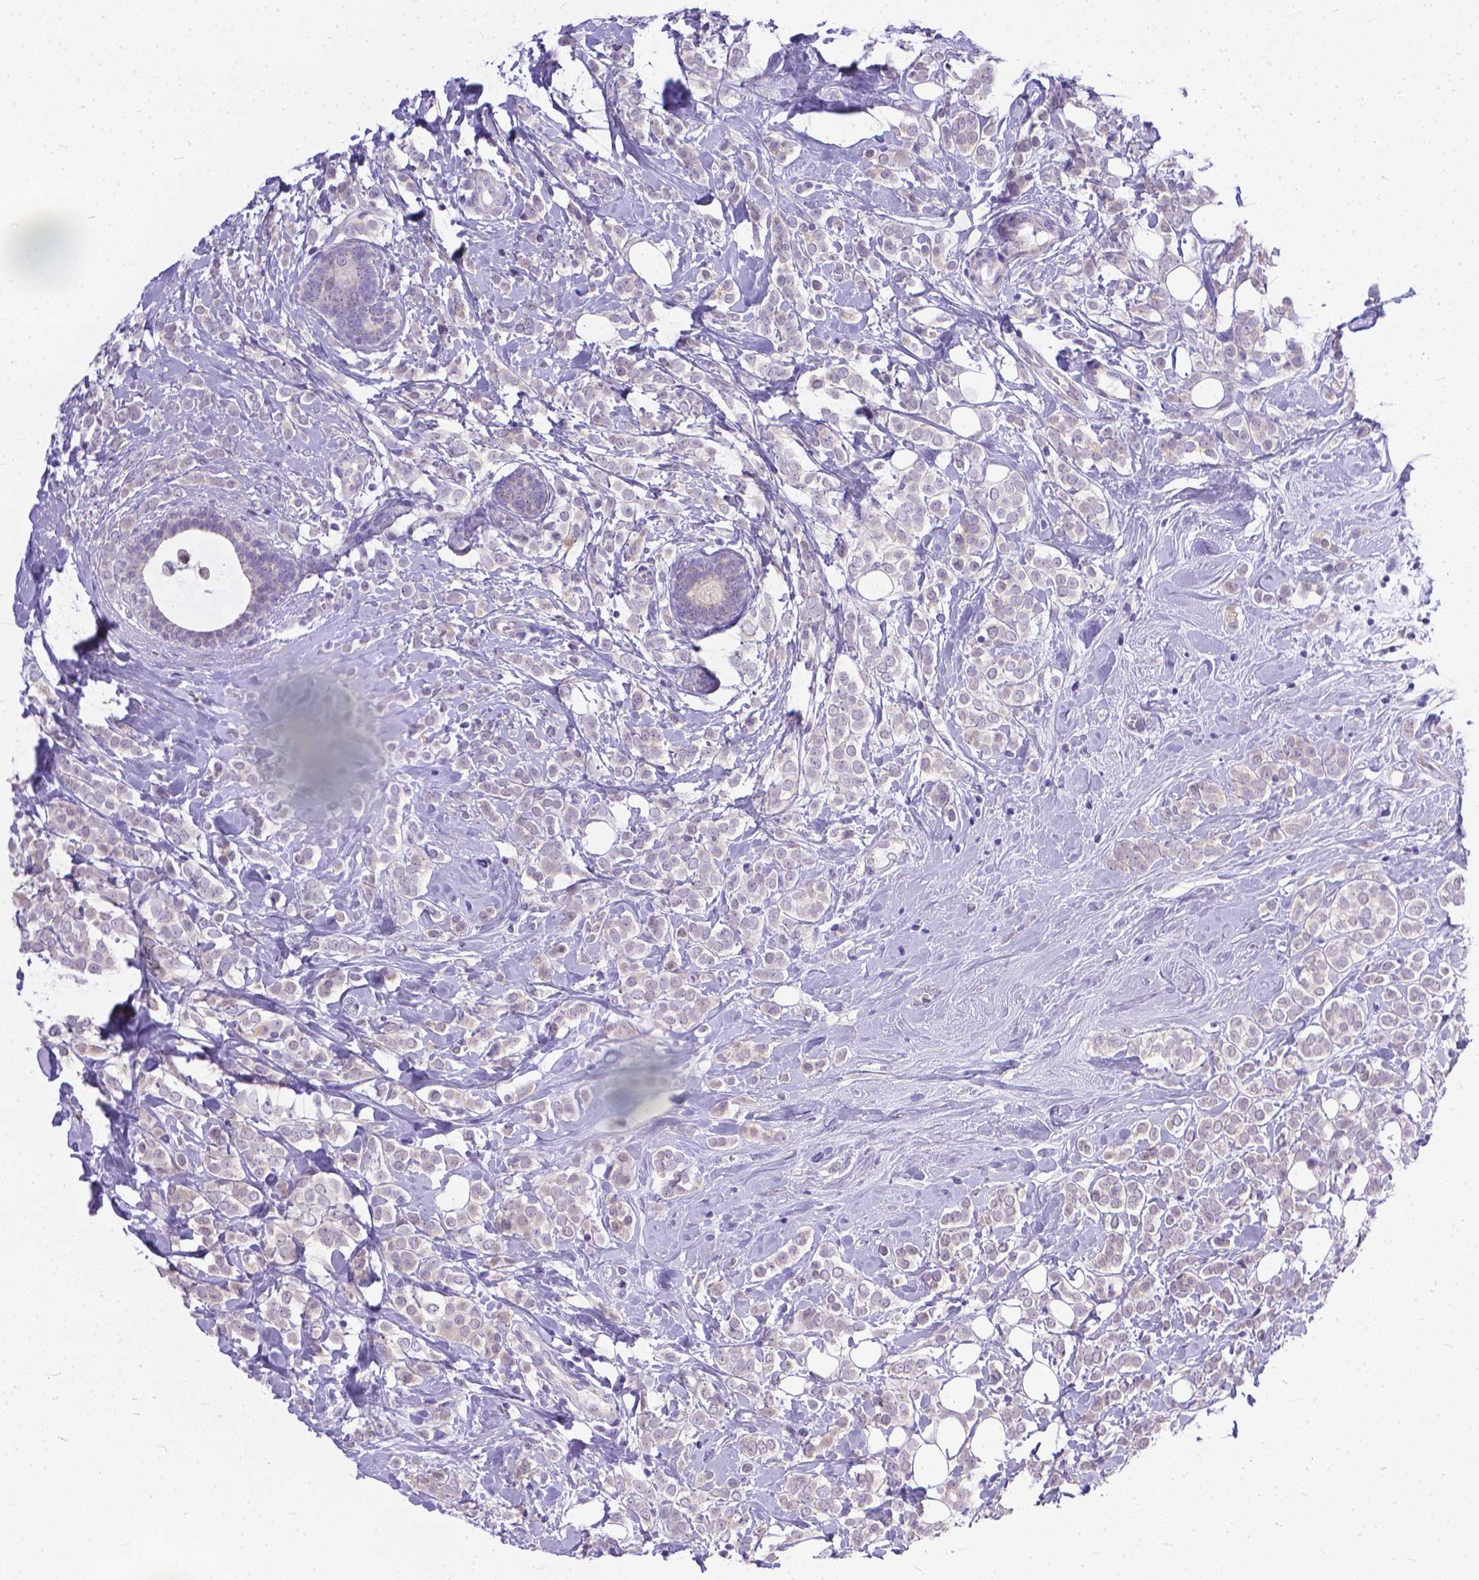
{"staining": {"intensity": "negative", "quantity": "none", "location": "none"}, "tissue": "breast cancer", "cell_type": "Tumor cells", "image_type": "cancer", "snomed": [{"axis": "morphology", "description": "Lobular carcinoma"}, {"axis": "topography", "description": "Breast"}], "caption": "The image reveals no significant staining in tumor cells of lobular carcinoma (breast).", "gene": "TTLL6", "patient": {"sex": "female", "age": 49}}